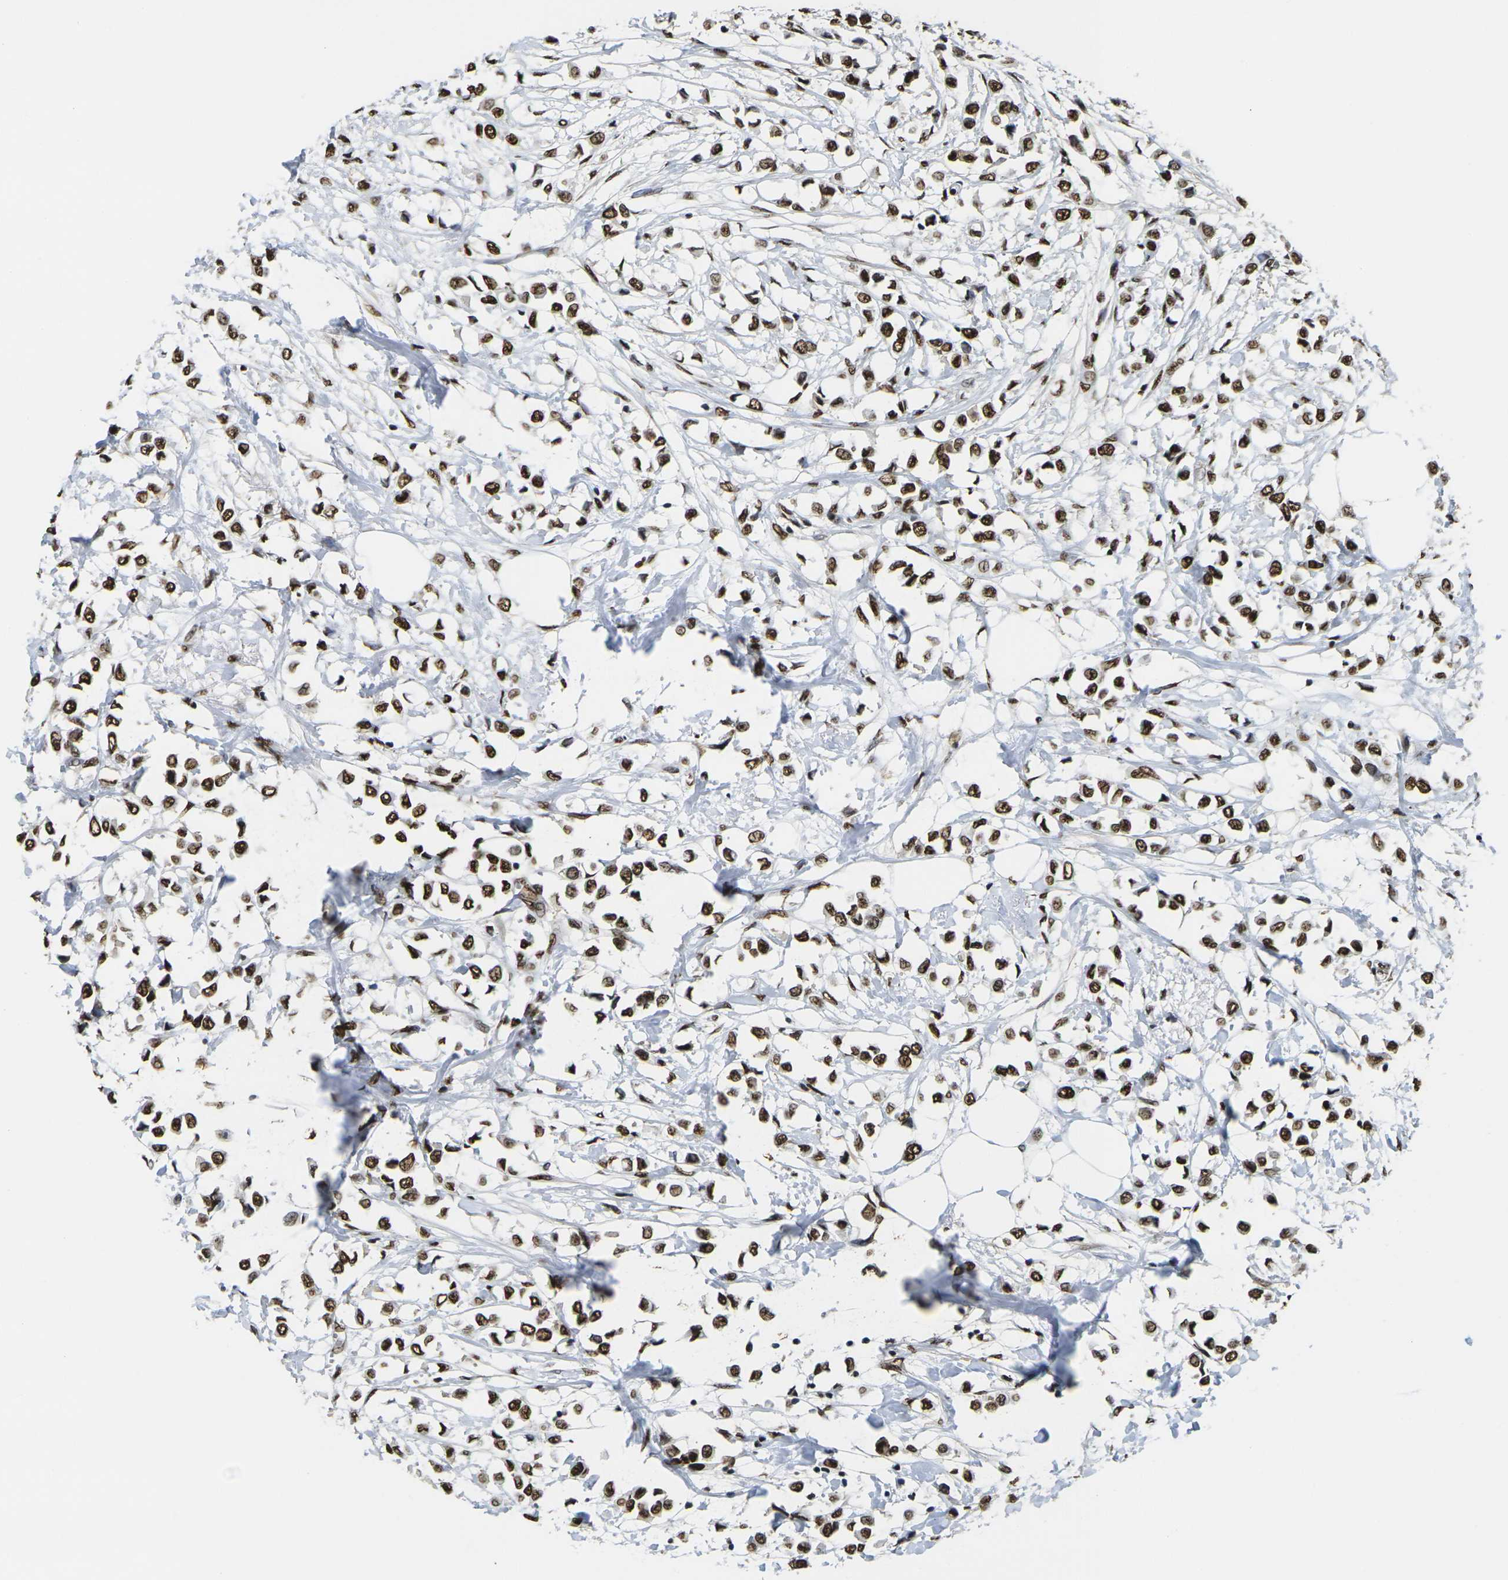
{"staining": {"intensity": "strong", "quantity": ">75%", "location": "nuclear"}, "tissue": "breast cancer", "cell_type": "Tumor cells", "image_type": "cancer", "snomed": [{"axis": "morphology", "description": "Lobular carcinoma"}, {"axis": "topography", "description": "Breast"}], "caption": "The image reveals immunohistochemical staining of lobular carcinoma (breast). There is strong nuclear expression is identified in approximately >75% of tumor cells.", "gene": "SMARCC1", "patient": {"sex": "female", "age": 51}}